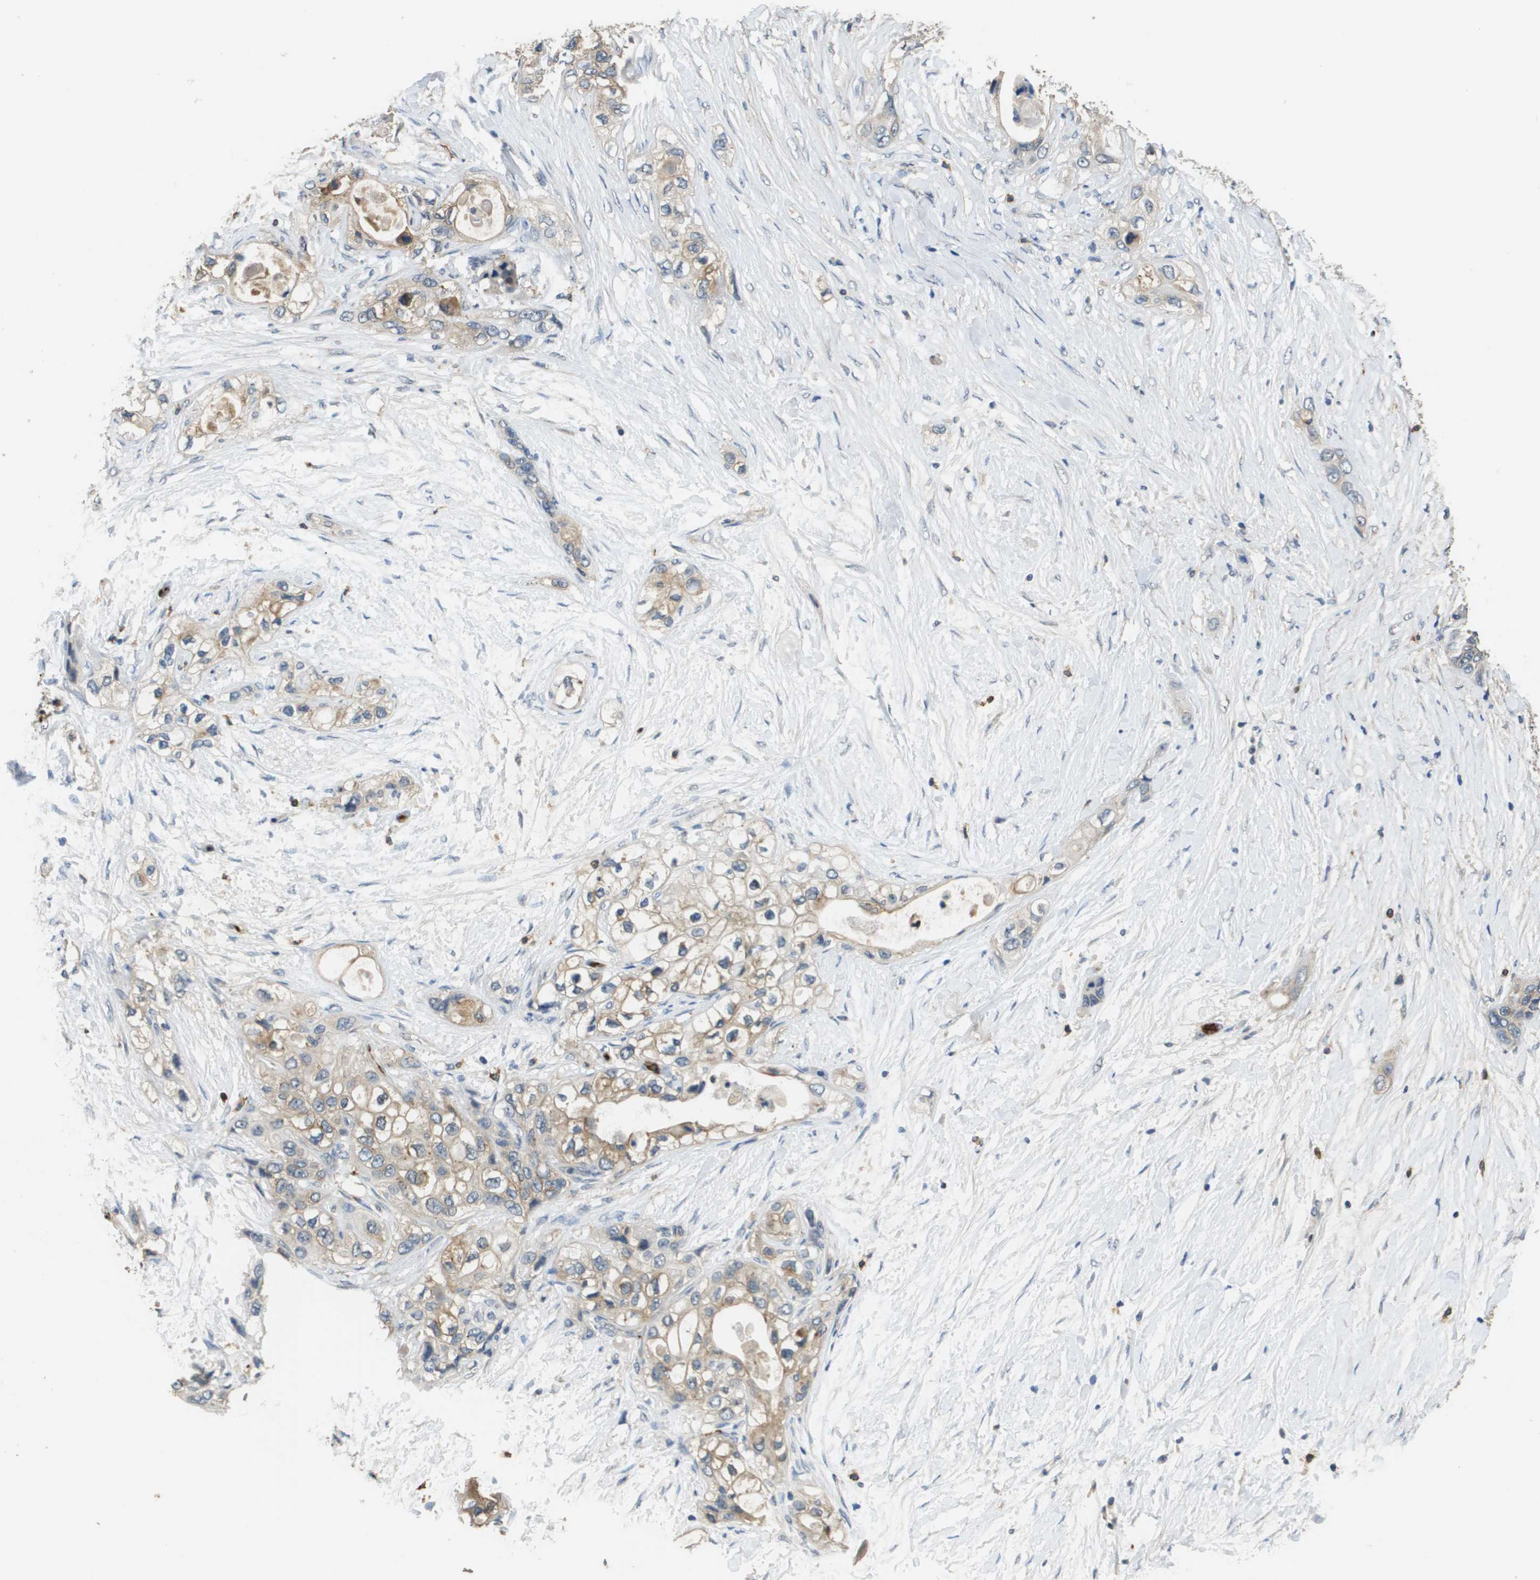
{"staining": {"intensity": "weak", "quantity": "<25%", "location": "cytoplasmic/membranous"}, "tissue": "pancreatic cancer", "cell_type": "Tumor cells", "image_type": "cancer", "snomed": [{"axis": "morphology", "description": "Adenocarcinoma, NOS"}, {"axis": "topography", "description": "Pancreas"}], "caption": "The micrograph exhibits no staining of tumor cells in pancreatic cancer. The staining is performed using DAB brown chromogen with nuclei counter-stained in using hematoxylin.", "gene": "RAB27B", "patient": {"sex": "female", "age": 70}}